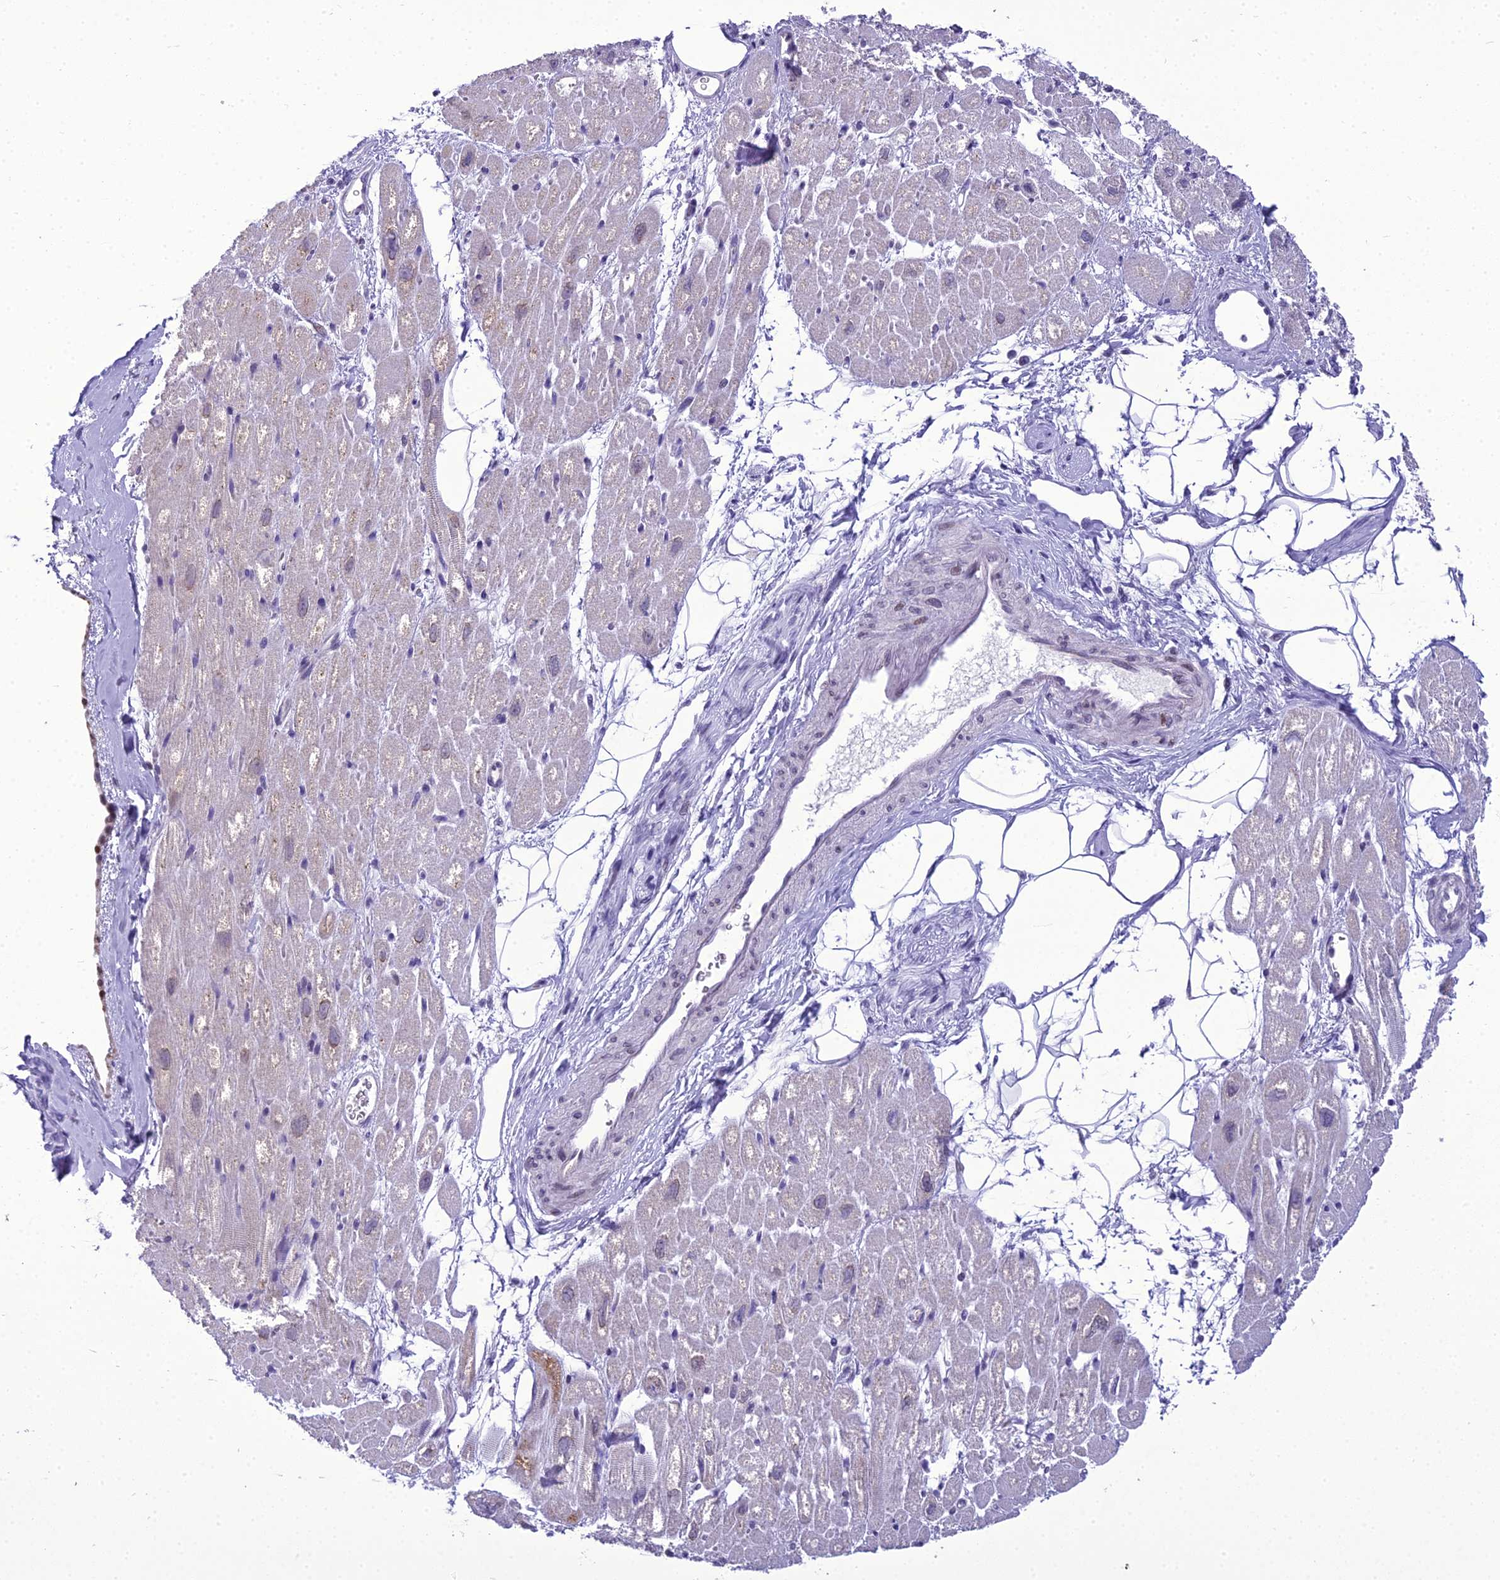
{"staining": {"intensity": "negative", "quantity": "none", "location": "none"}, "tissue": "heart muscle", "cell_type": "Cardiomyocytes", "image_type": "normal", "snomed": [{"axis": "morphology", "description": "Normal tissue, NOS"}, {"axis": "topography", "description": "Heart"}], "caption": "Immunohistochemistry (IHC) photomicrograph of unremarkable heart muscle stained for a protein (brown), which reveals no staining in cardiomyocytes. Brightfield microscopy of immunohistochemistry (IHC) stained with DAB (3,3'-diaminobenzidine) (brown) and hematoxylin (blue), captured at high magnification.", "gene": "B9D2", "patient": {"sex": "male", "age": 50}}